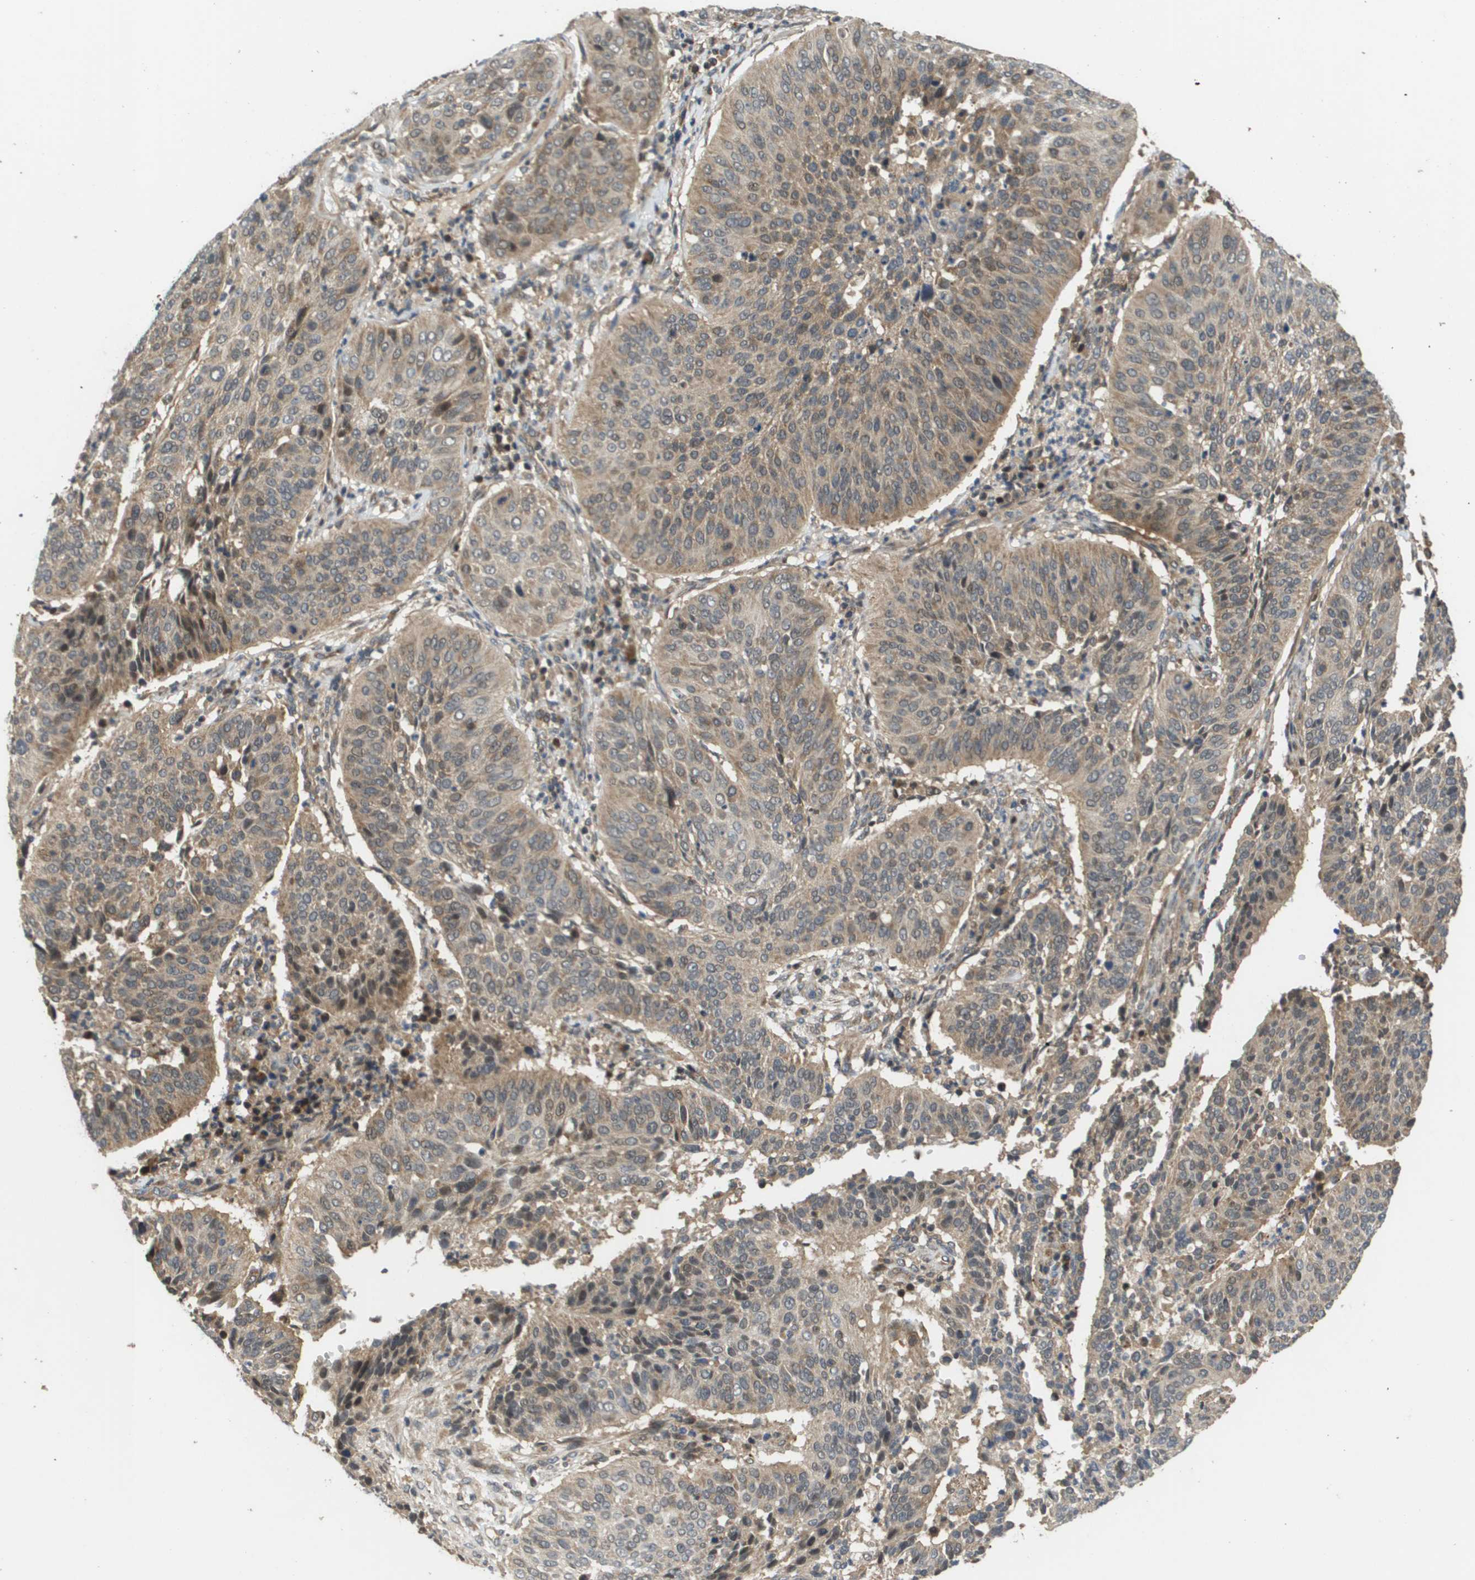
{"staining": {"intensity": "weak", "quantity": ">75%", "location": "cytoplasmic/membranous"}, "tissue": "cervical cancer", "cell_type": "Tumor cells", "image_type": "cancer", "snomed": [{"axis": "morphology", "description": "Normal tissue, NOS"}, {"axis": "morphology", "description": "Squamous cell carcinoma, NOS"}, {"axis": "topography", "description": "Cervix"}], "caption": "Protein staining of cervical squamous cell carcinoma tissue displays weak cytoplasmic/membranous positivity in about >75% of tumor cells.", "gene": "RBM38", "patient": {"sex": "female", "age": 39}}